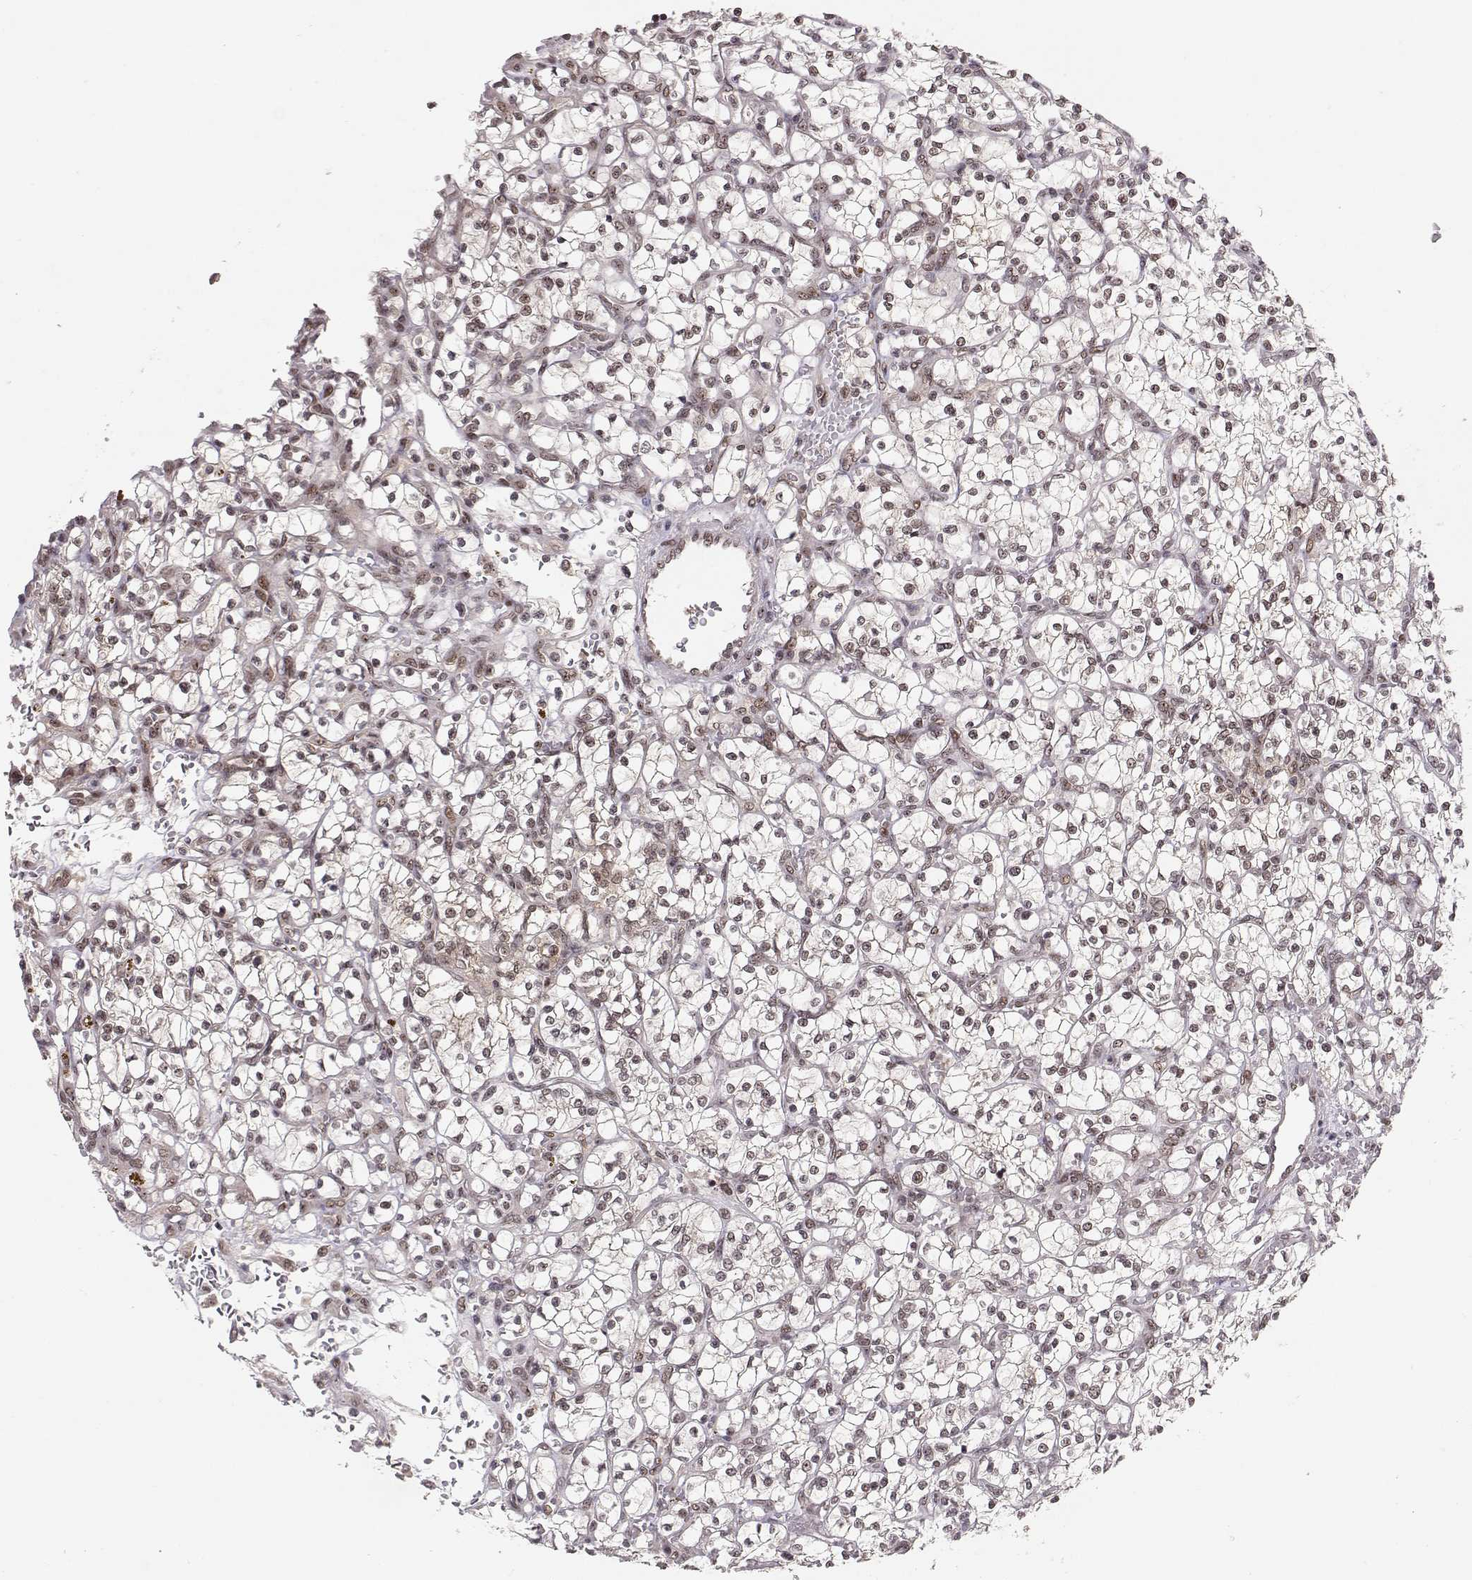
{"staining": {"intensity": "weak", "quantity": "25%-75%", "location": "nuclear"}, "tissue": "renal cancer", "cell_type": "Tumor cells", "image_type": "cancer", "snomed": [{"axis": "morphology", "description": "Adenocarcinoma, NOS"}, {"axis": "topography", "description": "Kidney"}], "caption": "Weak nuclear expression for a protein is seen in approximately 25%-75% of tumor cells of renal cancer (adenocarcinoma) using IHC.", "gene": "CSNK2A1", "patient": {"sex": "female", "age": 64}}